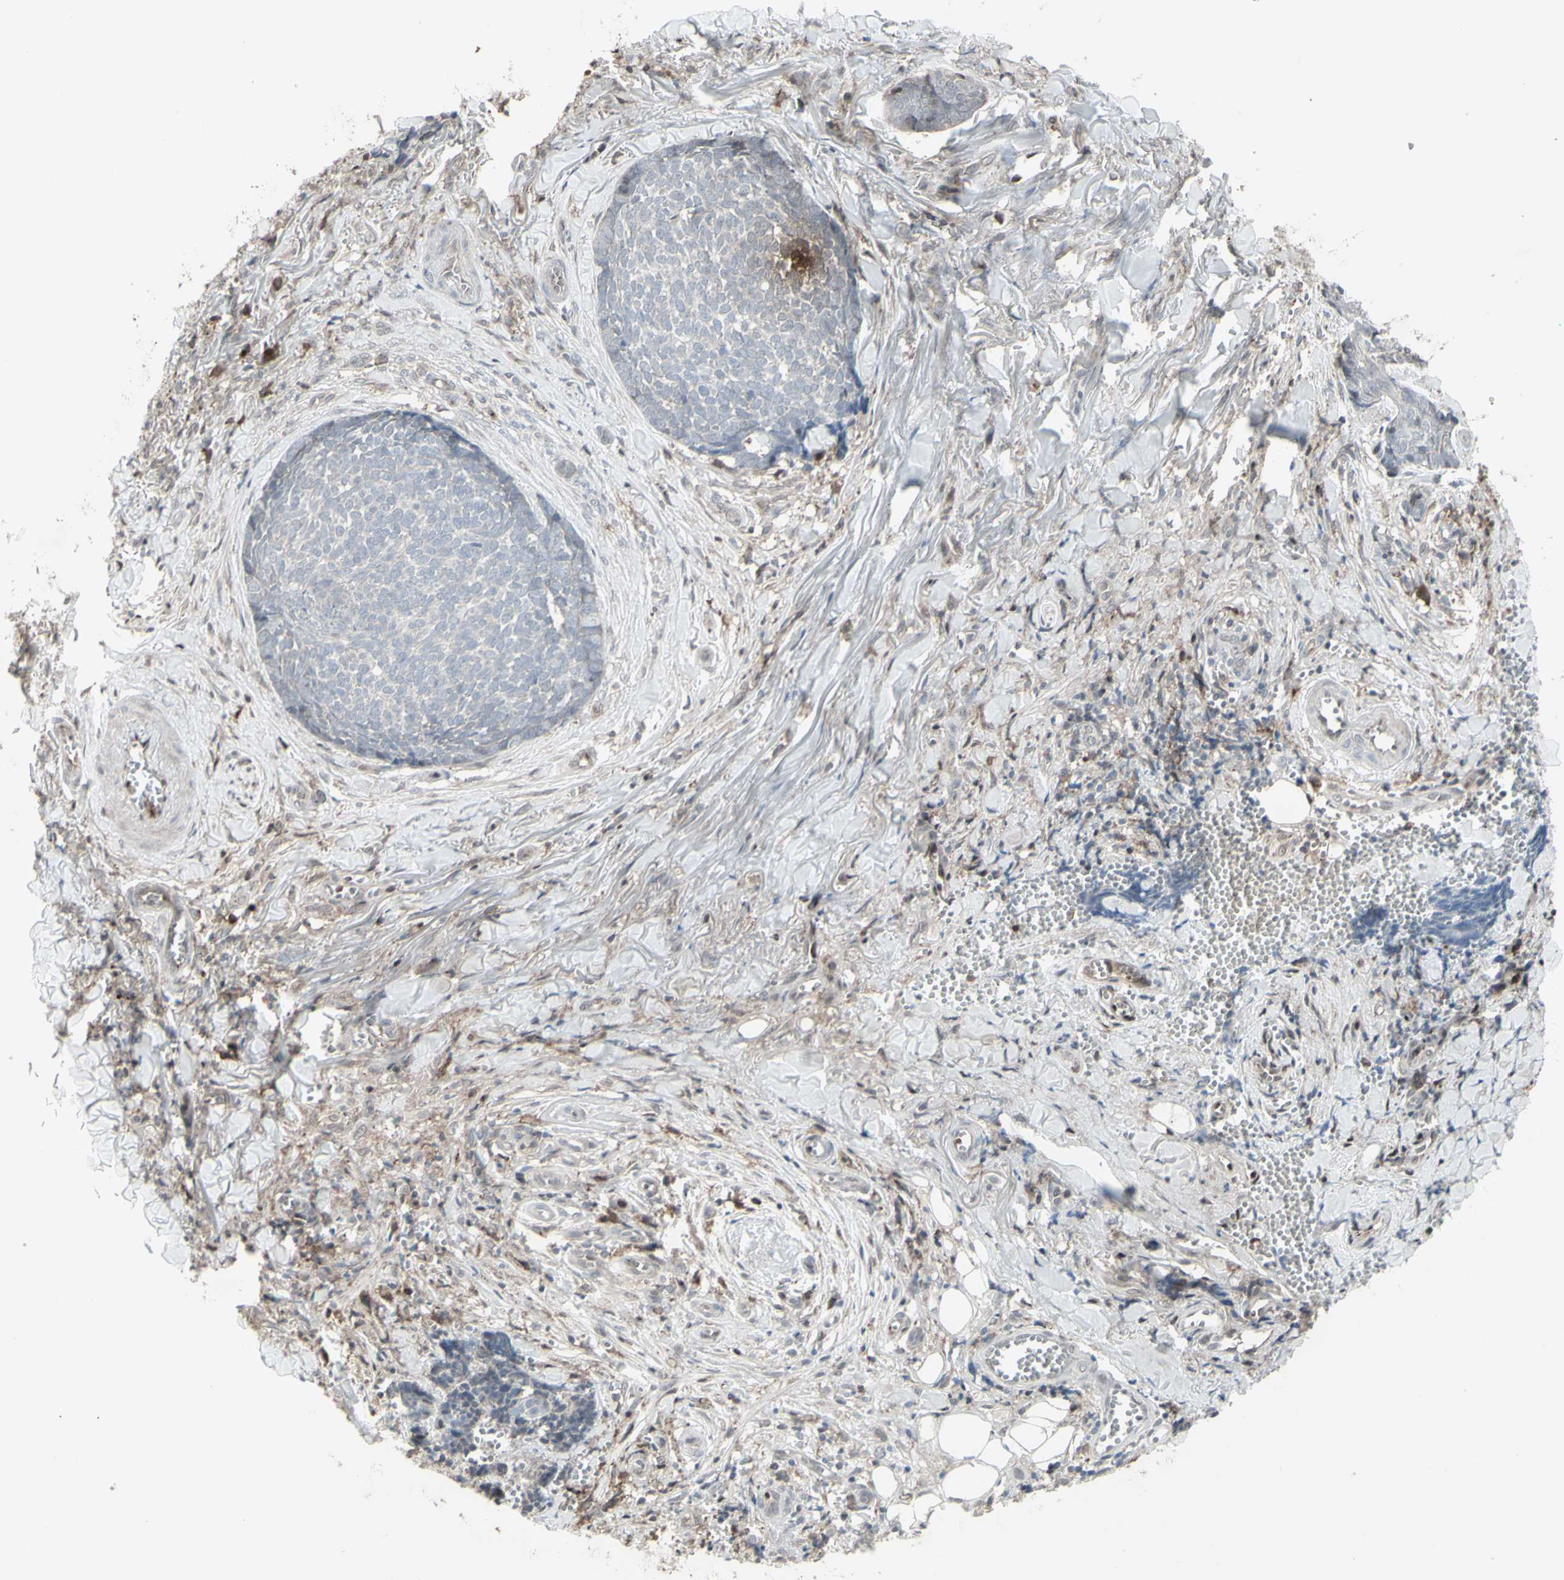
{"staining": {"intensity": "negative", "quantity": "none", "location": "none"}, "tissue": "skin cancer", "cell_type": "Tumor cells", "image_type": "cancer", "snomed": [{"axis": "morphology", "description": "Basal cell carcinoma"}, {"axis": "topography", "description": "Skin"}], "caption": "A photomicrograph of human basal cell carcinoma (skin) is negative for staining in tumor cells. (DAB immunohistochemistry visualized using brightfield microscopy, high magnification).", "gene": "CD33", "patient": {"sex": "male", "age": 84}}